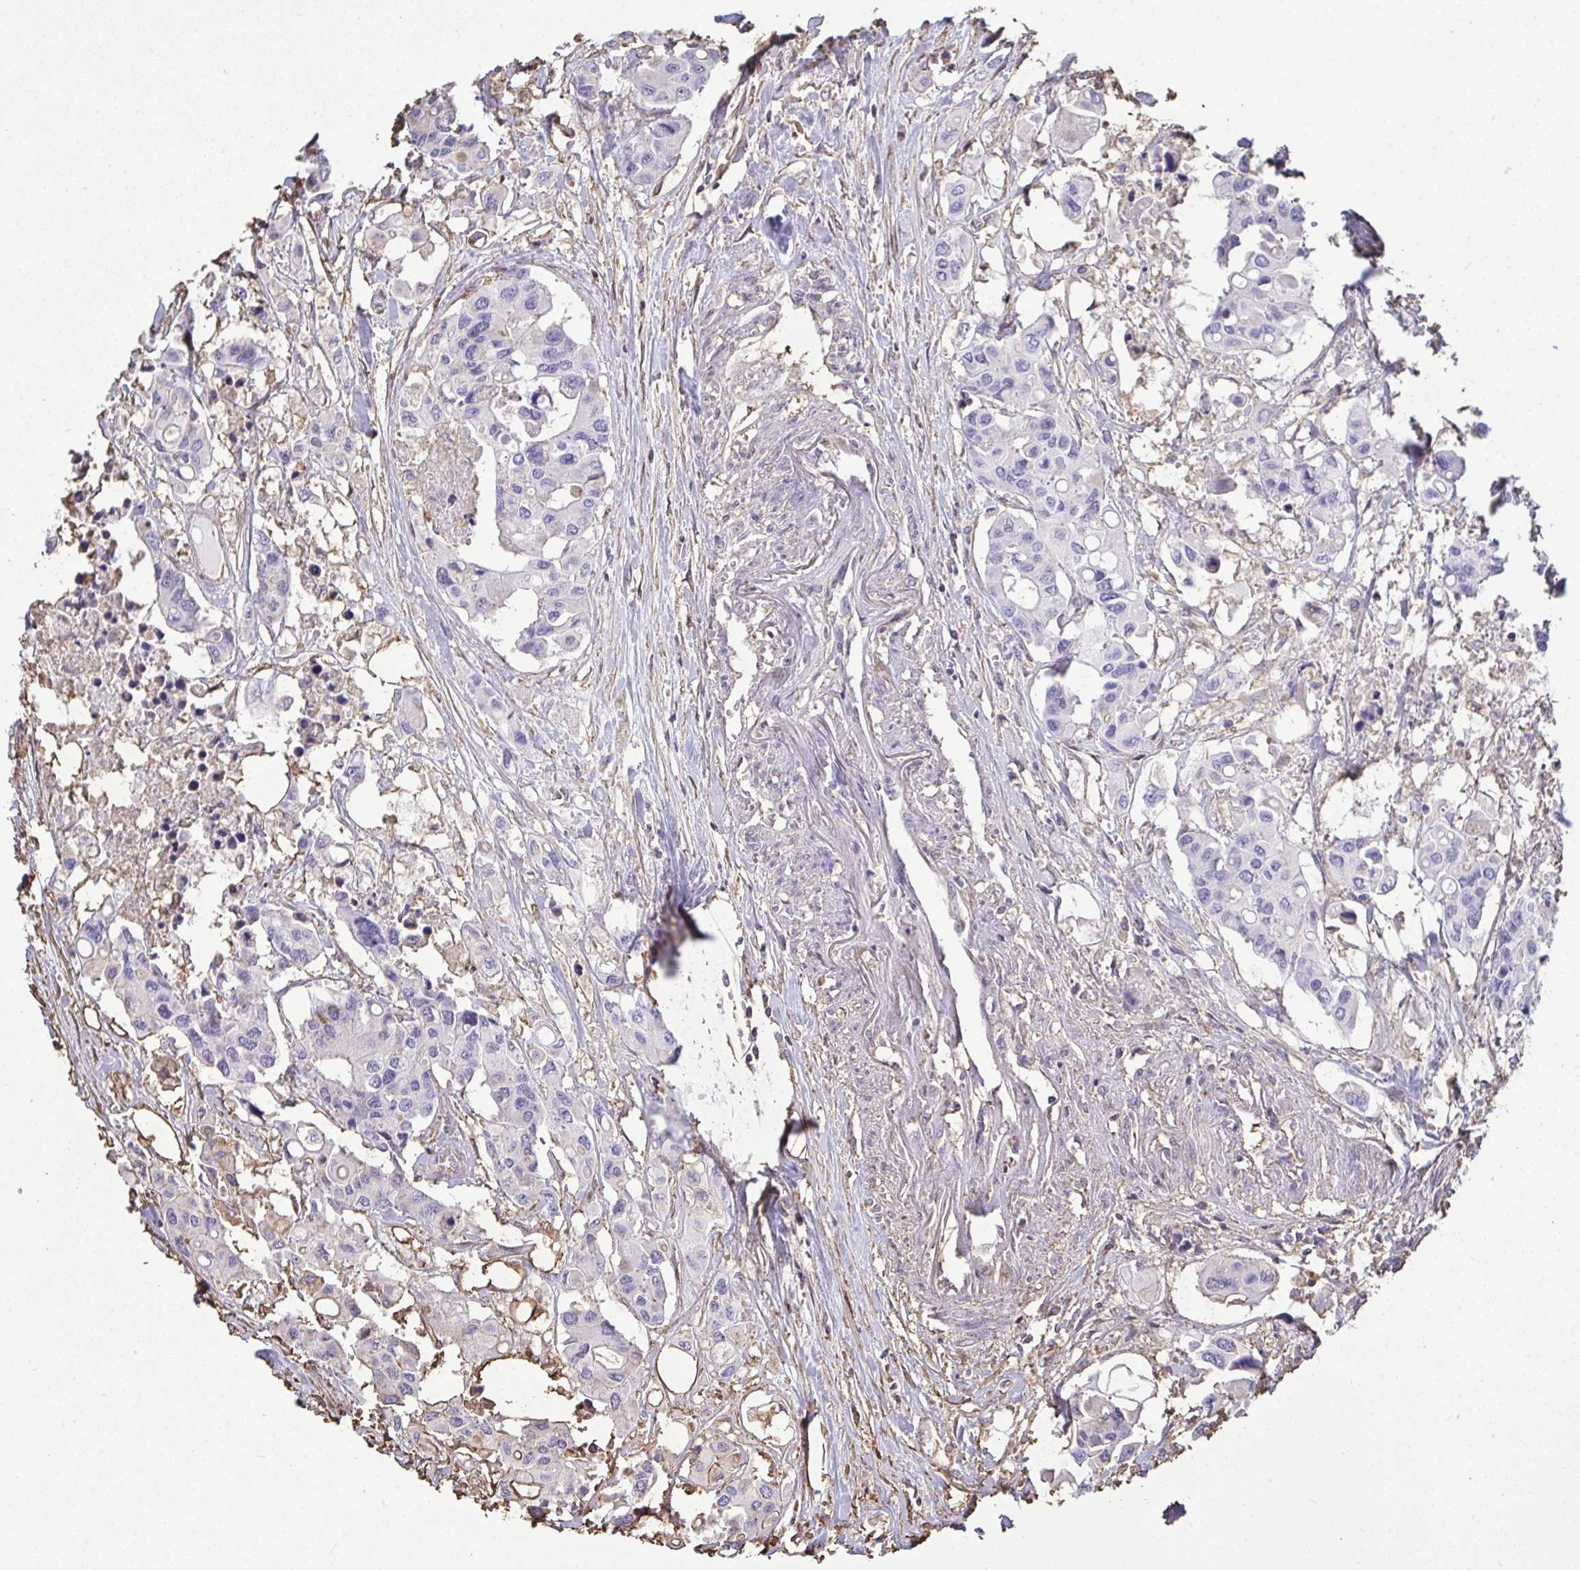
{"staining": {"intensity": "negative", "quantity": "none", "location": "none"}, "tissue": "colorectal cancer", "cell_type": "Tumor cells", "image_type": "cancer", "snomed": [{"axis": "morphology", "description": "Adenocarcinoma, NOS"}, {"axis": "topography", "description": "Colon"}], "caption": "The IHC image has no significant expression in tumor cells of colorectal cancer (adenocarcinoma) tissue.", "gene": "ANXA5", "patient": {"sex": "male", "age": 77}}